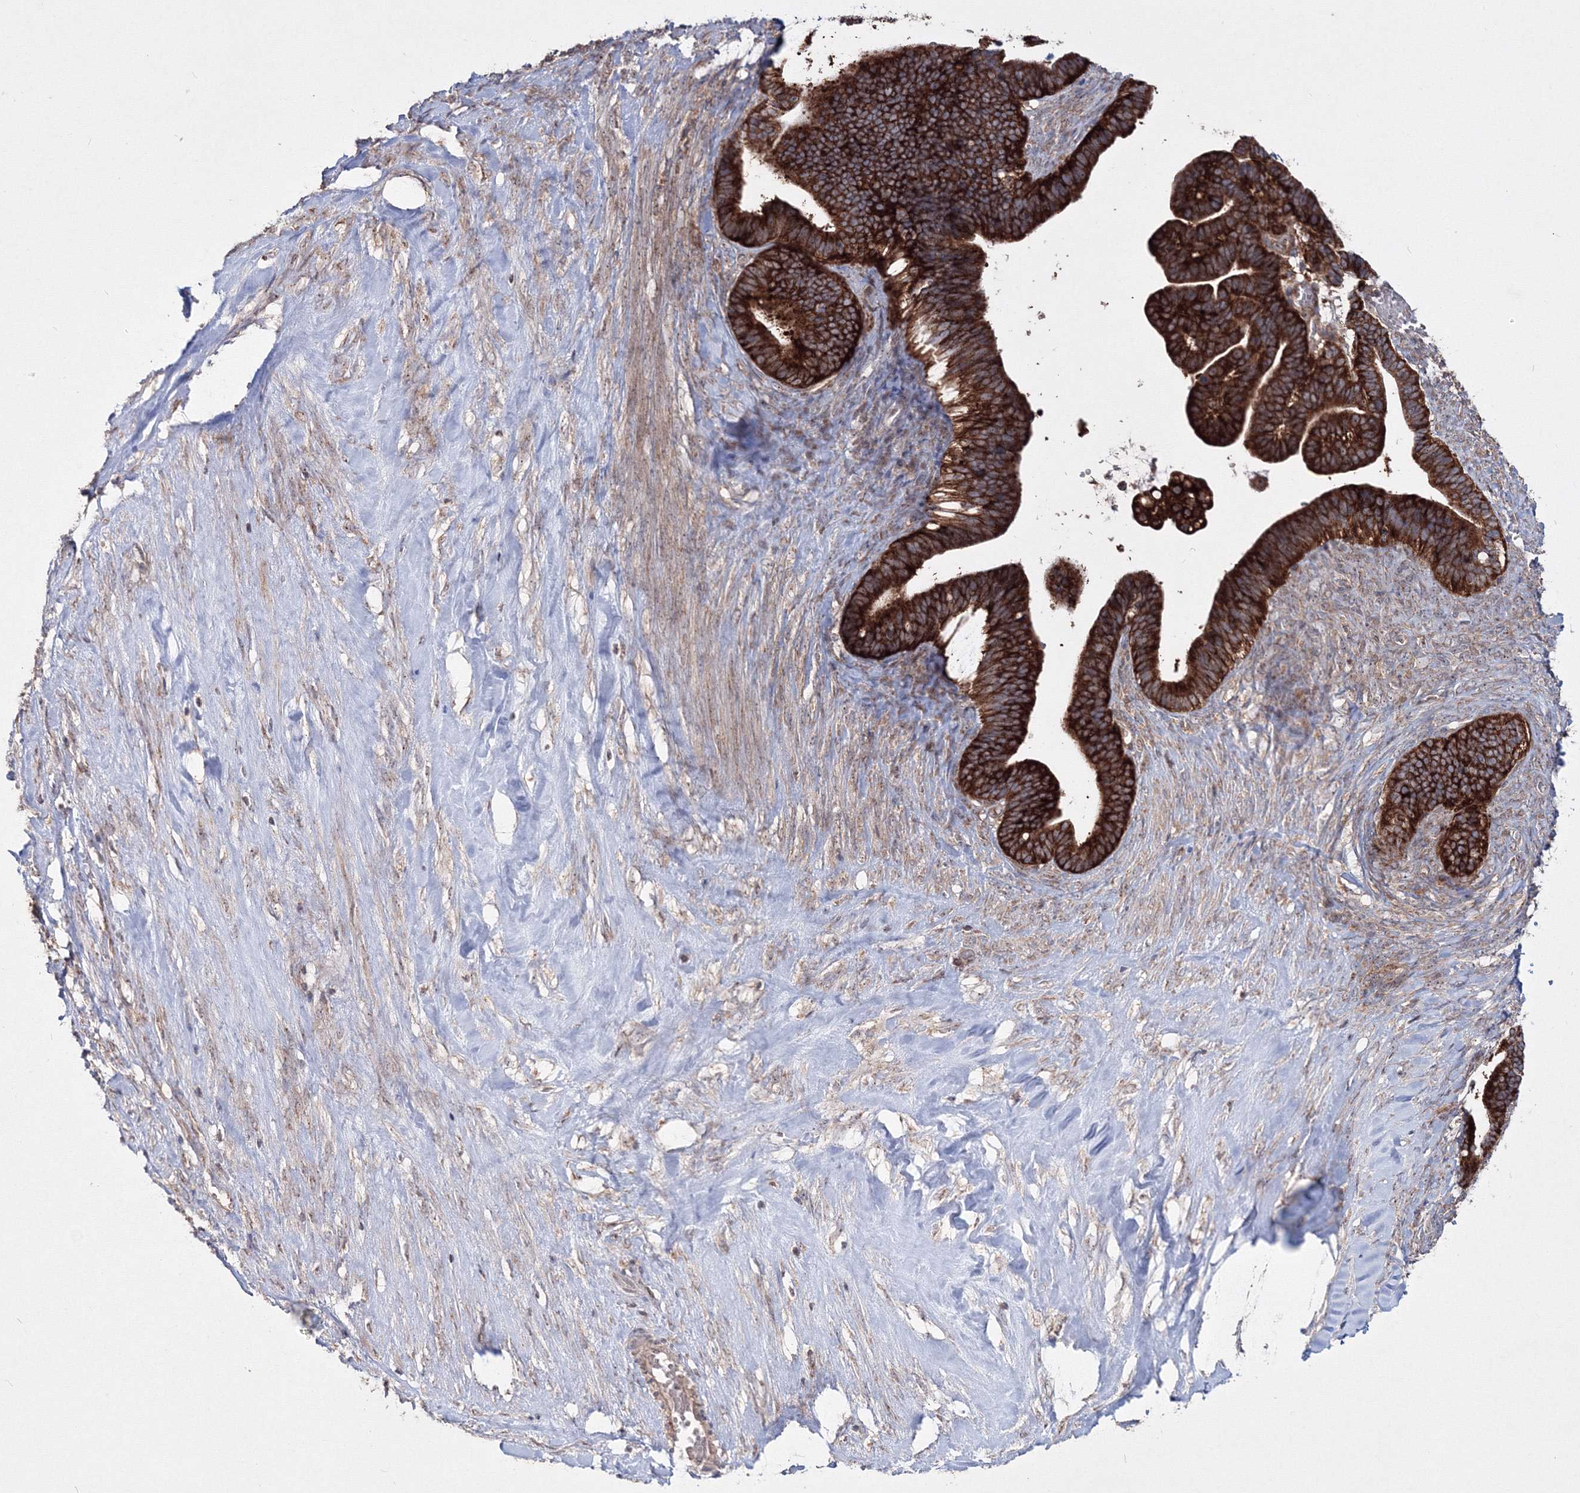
{"staining": {"intensity": "strong", "quantity": ">75%", "location": "cytoplasmic/membranous"}, "tissue": "ovarian cancer", "cell_type": "Tumor cells", "image_type": "cancer", "snomed": [{"axis": "morphology", "description": "Cystadenocarcinoma, serous, NOS"}, {"axis": "topography", "description": "Ovary"}], "caption": "Ovarian serous cystadenocarcinoma tissue shows strong cytoplasmic/membranous expression in about >75% of tumor cells", "gene": "PEX13", "patient": {"sex": "female", "age": 56}}